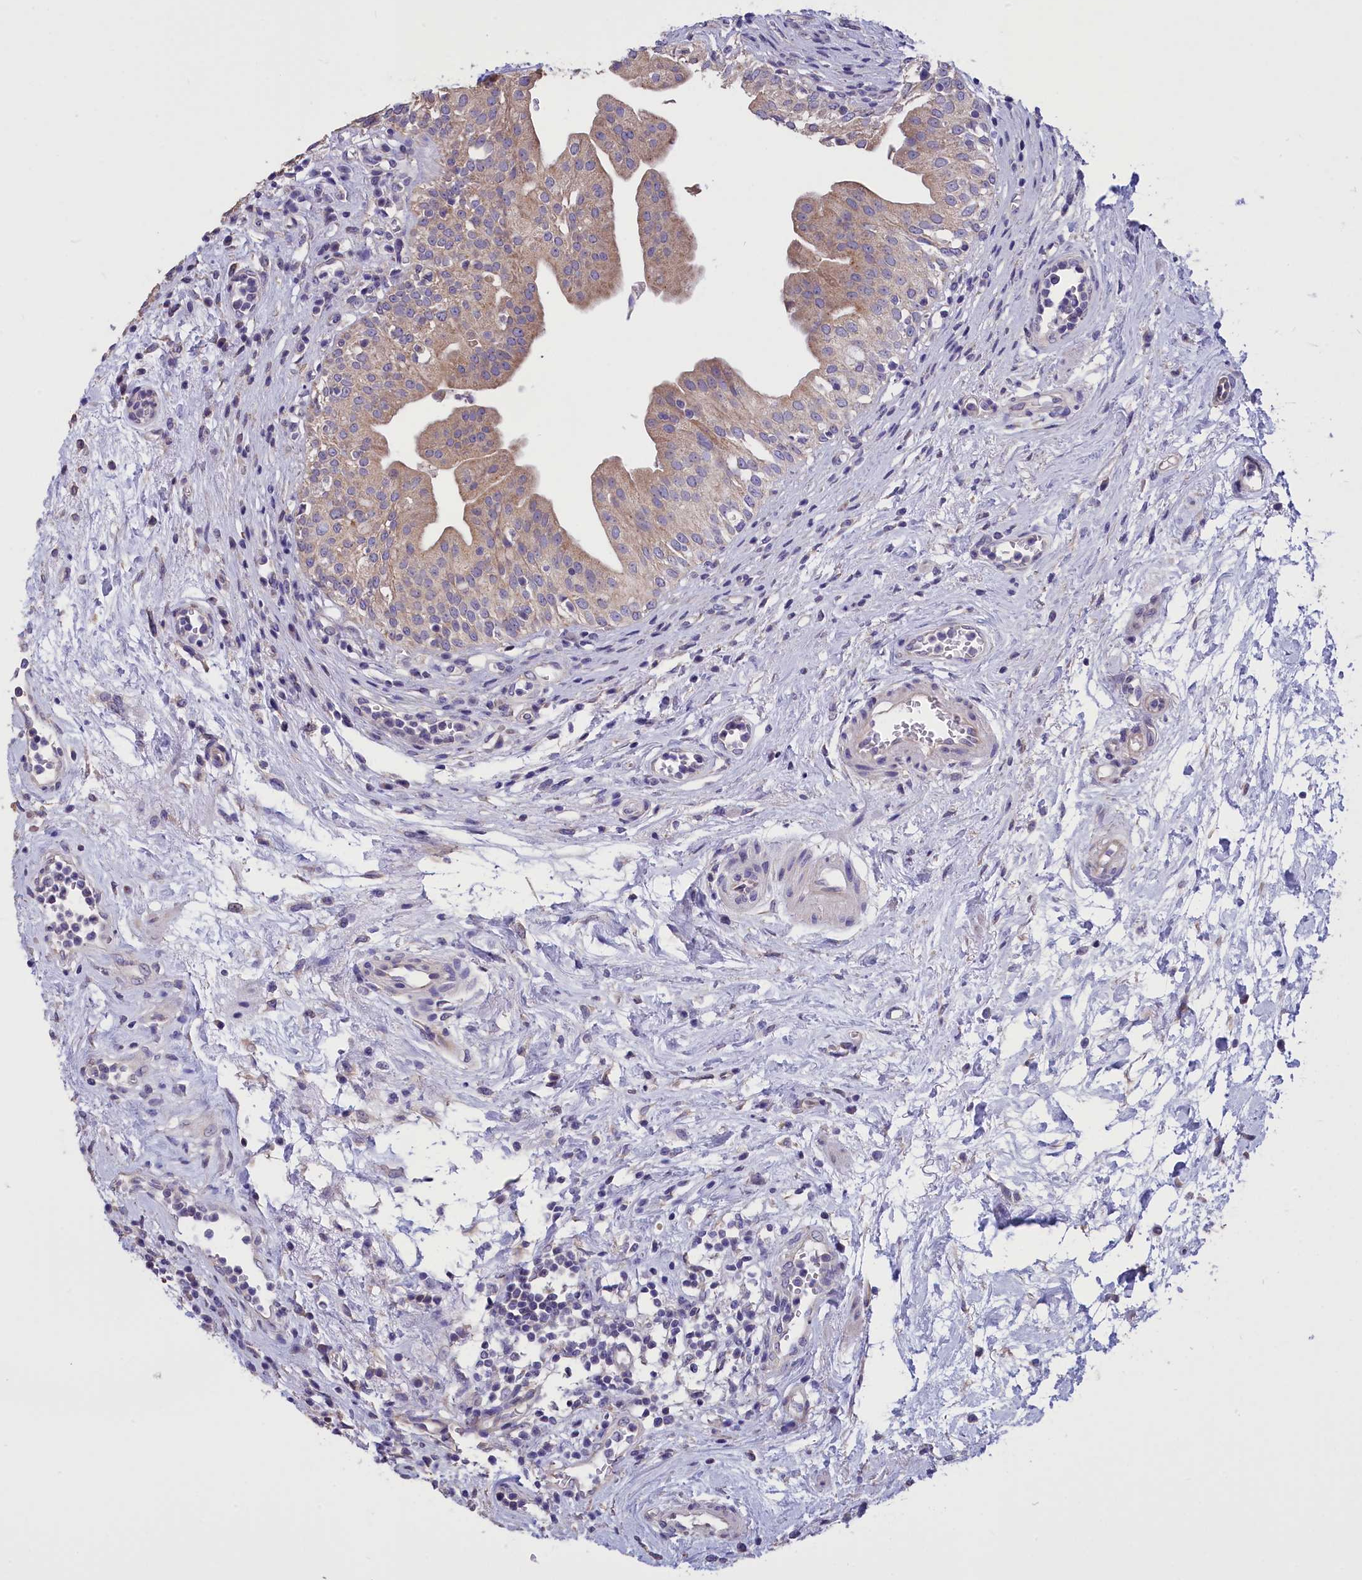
{"staining": {"intensity": "moderate", "quantity": "25%-75%", "location": "cytoplasmic/membranous"}, "tissue": "urinary bladder", "cell_type": "Urothelial cells", "image_type": "normal", "snomed": [{"axis": "morphology", "description": "Normal tissue, NOS"}, {"axis": "morphology", "description": "Inflammation, NOS"}, {"axis": "topography", "description": "Urinary bladder"}], "caption": "Urinary bladder stained with IHC displays moderate cytoplasmic/membranous positivity in approximately 25%-75% of urothelial cells.", "gene": "CYP2U1", "patient": {"sex": "male", "age": 63}}